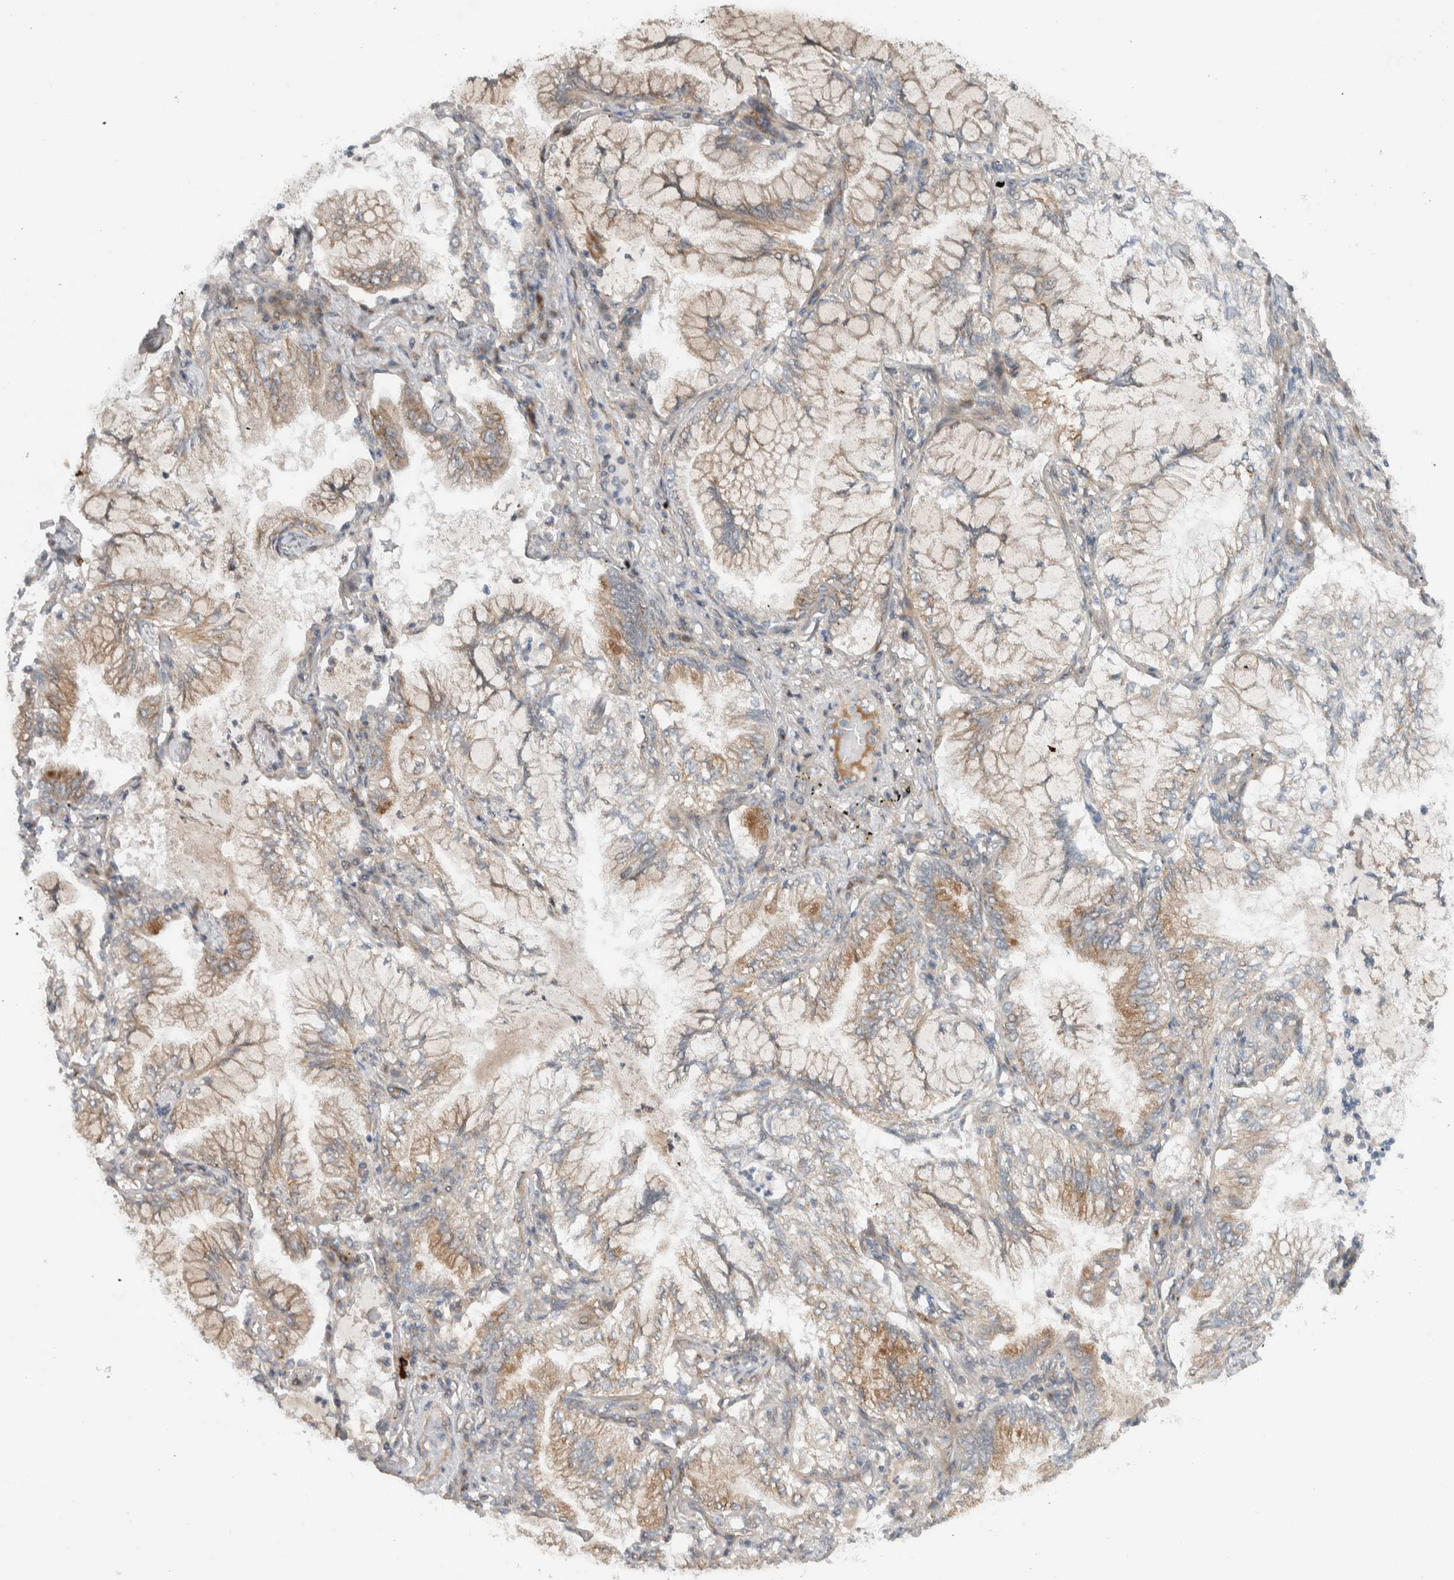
{"staining": {"intensity": "weak", "quantity": "25%-75%", "location": "cytoplasmic/membranous"}, "tissue": "lung cancer", "cell_type": "Tumor cells", "image_type": "cancer", "snomed": [{"axis": "morphology", "description": "Adenocarcinoma, NOS"}, {"axis": "topography", "description": "Lung"}], "caption": "Protein expression by immunohistochemistry shows weak cytoplasmic/membranous positivity in about 25%-75% of tumor cells in lung adenocarcinoma.", "gene": "KLHL6", "patient": {"sex": "female", "age": 70}}